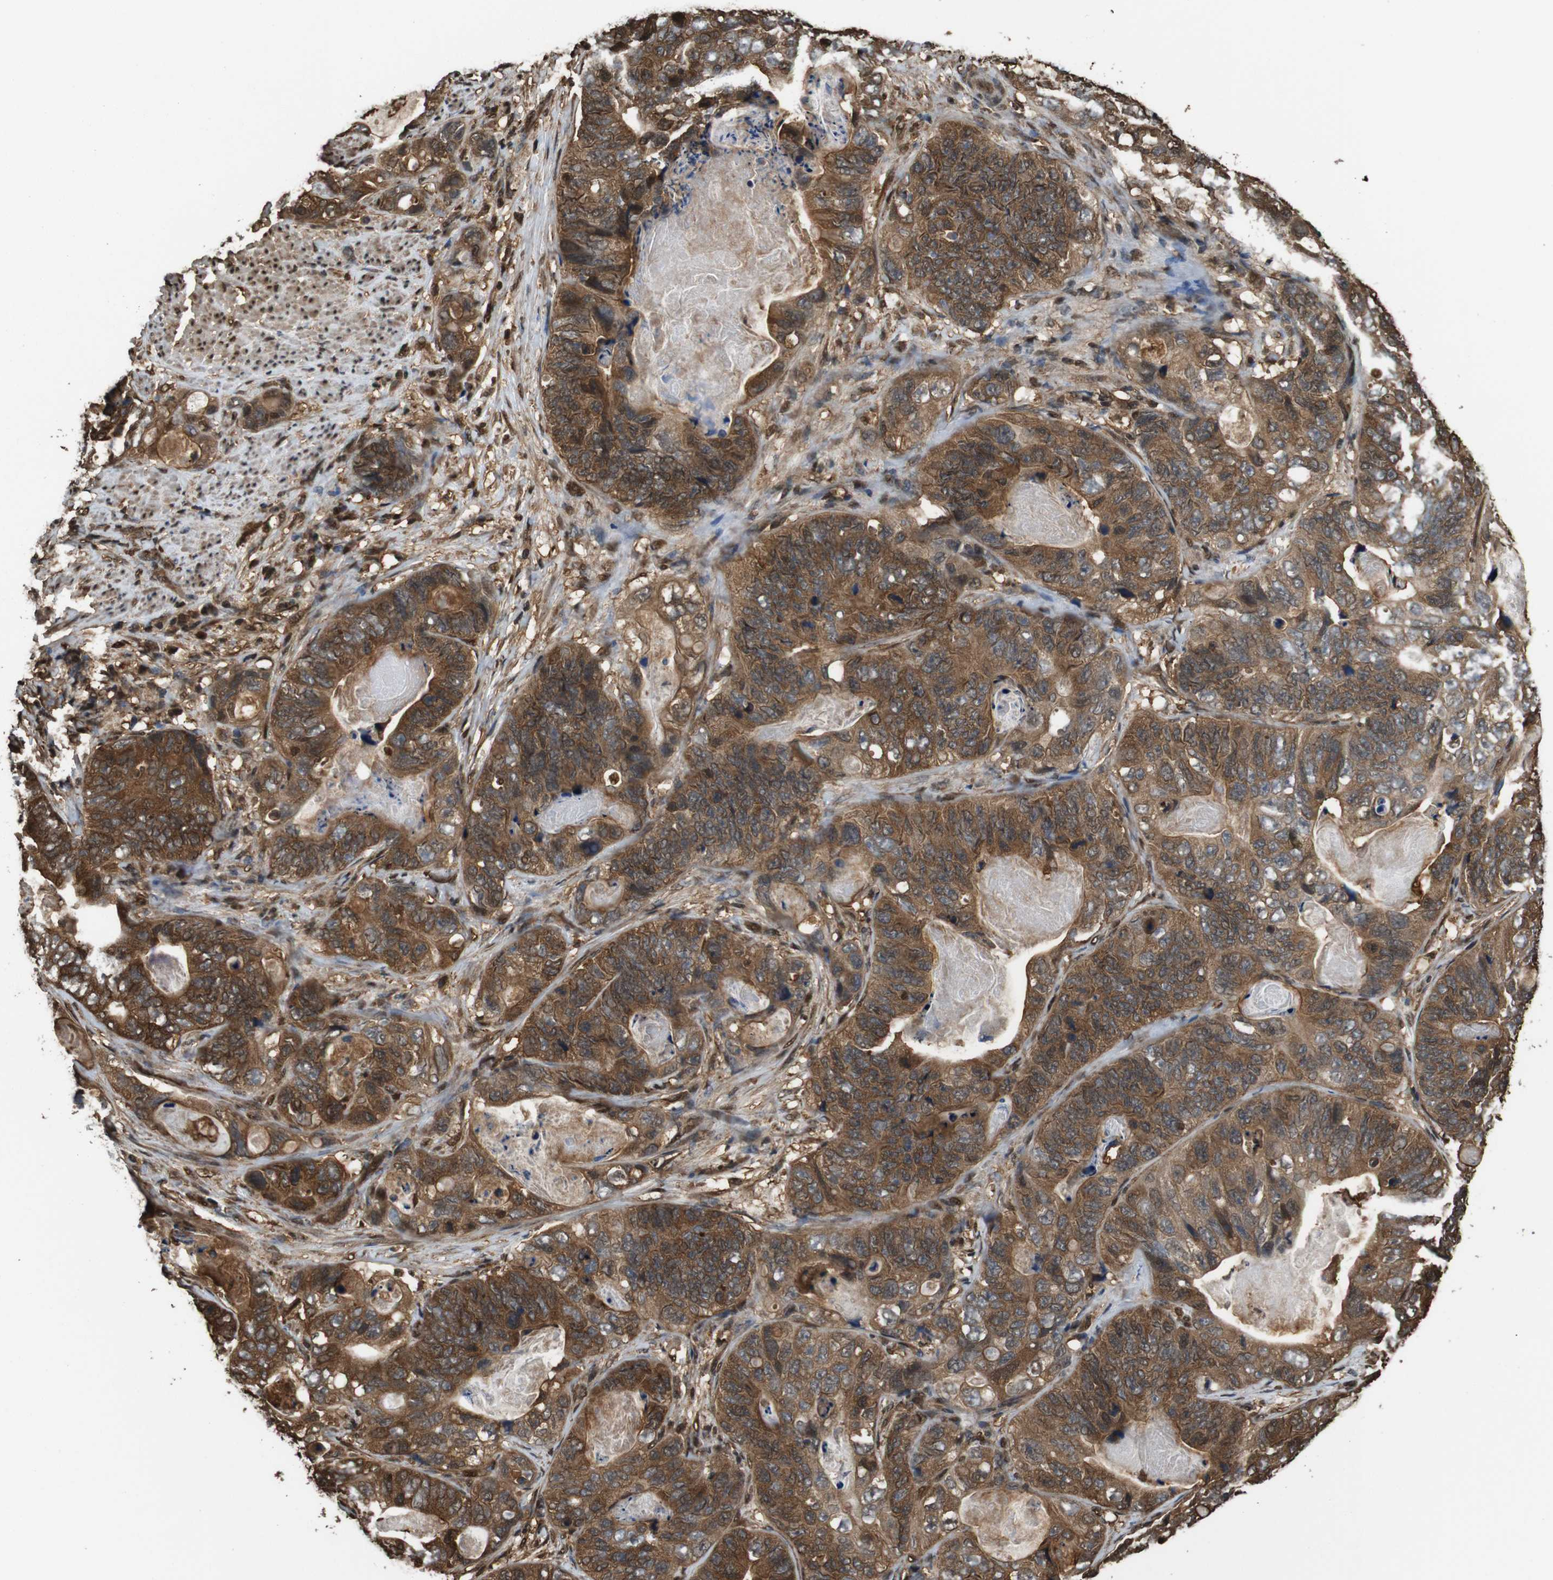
{"staining": {"intensity": "moderate", "quantity": ">75%", "location": "cytoplasmic/membranous,nuclear"}, "tissue": "stomach cancer", "cell_type": "Tumor cells", "image_type": "cancer", "snomed": [{"axis": "morphology", "description": "Adenocarcinoma, NOS"}, {"axis": "topography", "description": "Stomach"}], "caption": "A brown stain highlights moderate cytoplasmic/membranous and nuclear staining of a protein in adenocarcinoma (stomach) tumor cells.", "gene": "VCP", "patient": {"sex": "female", "age": 89}}